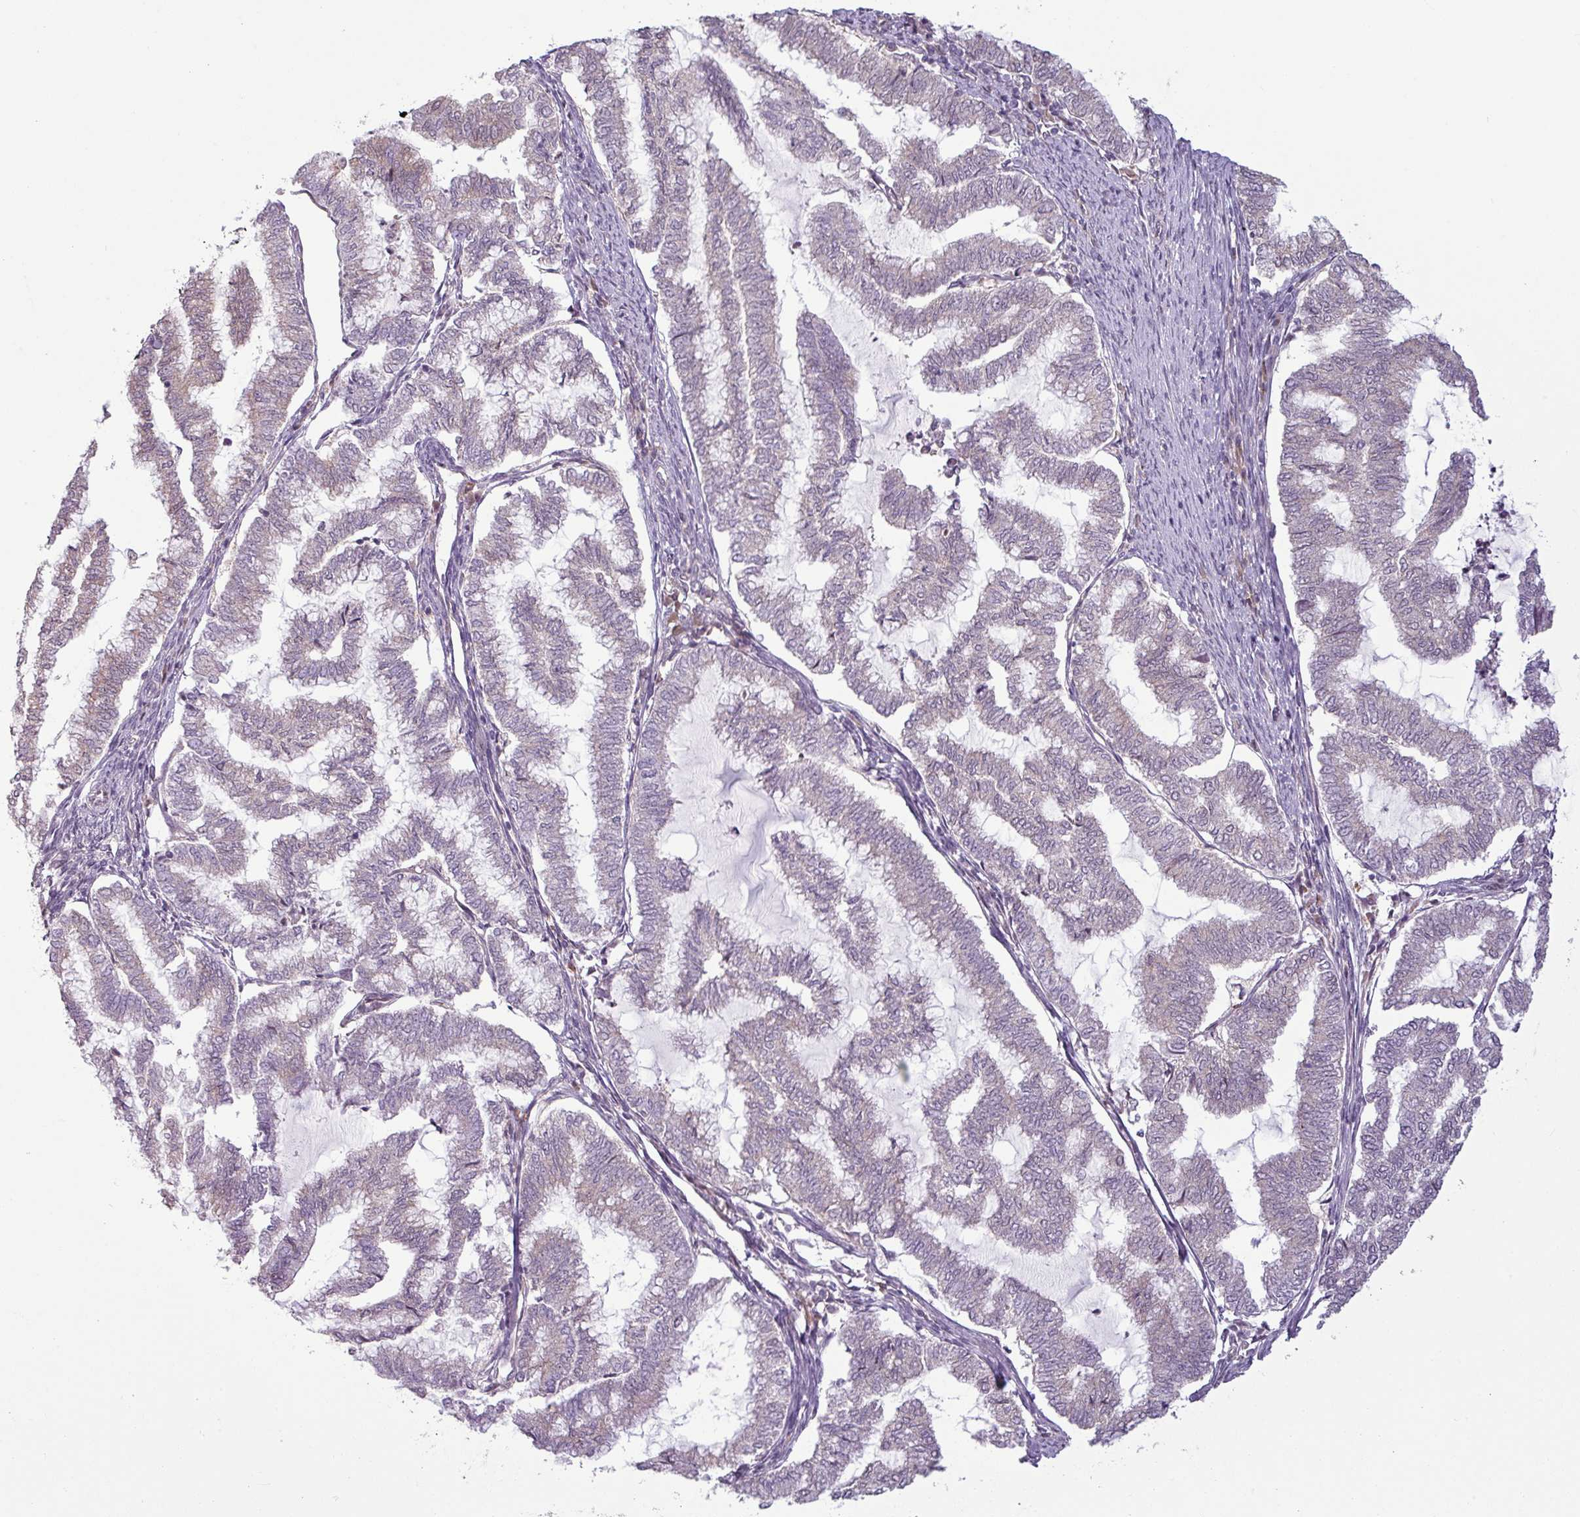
{"staining": {"intensity": "weak", "quantity": "<25%", "location": "cytoplasmic/membranous,nuclear"}, "tissue": "endometrial cancer", "cell_type": "Tumor cells", "image_type": "cancer", "snomed": [{"axis": "morphology", "description": "Adenocarcinoma, NOS"}, {"axis": "topography", "description": "Endometrium"}], "caption": "Endometrial cancer (adenocarcinoma) was stained to show a protein in brown. There is no significant positivity in tumor cells.", "gene": "CCDC144A", "patient": {"sex": "female", "age": 79}}